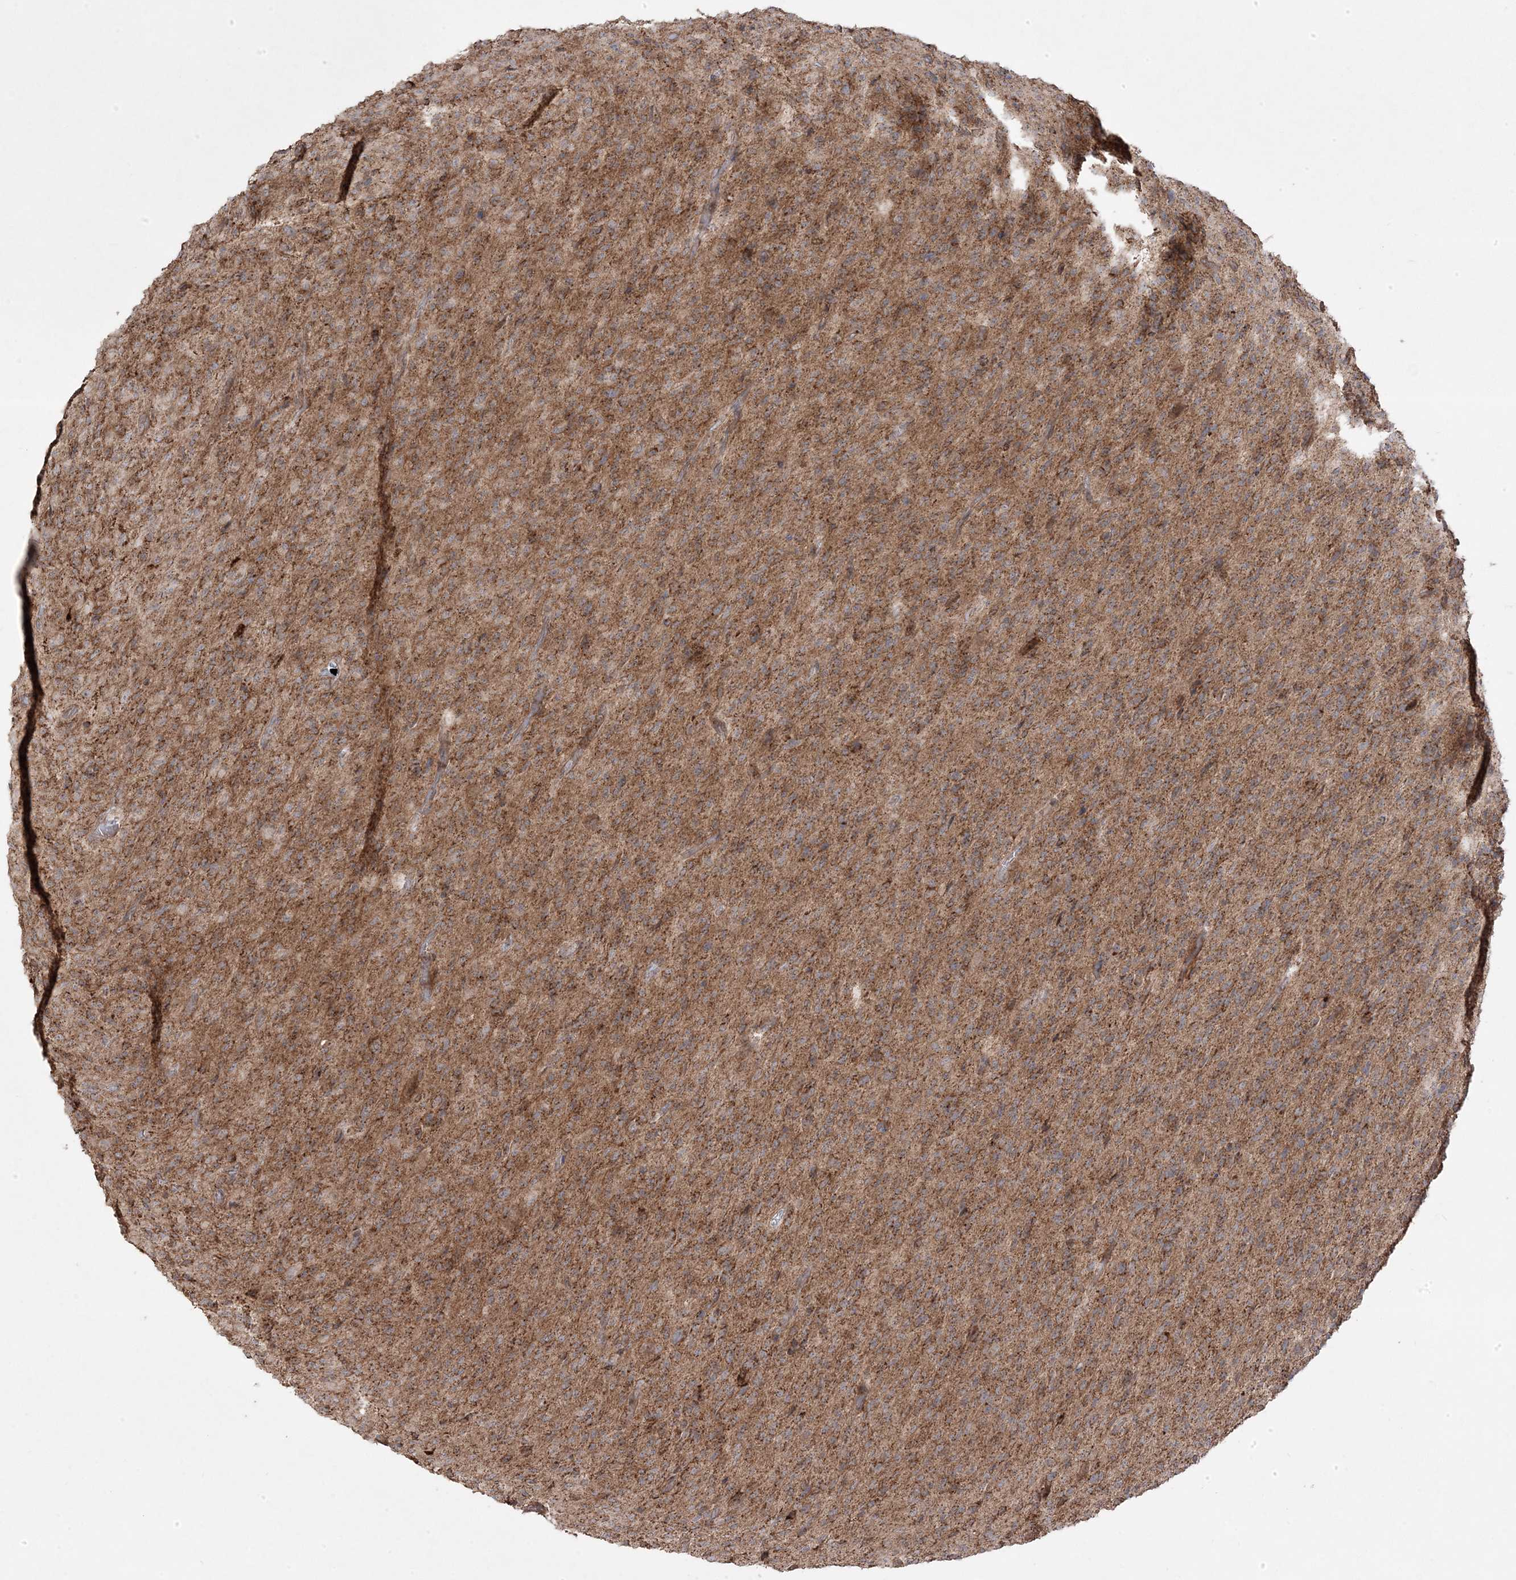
{"staining": {"intensity": "moderate", "quantity": ">75%", "location": "cytoplasmic/membranous"}, "tissue": "glioma", "cell_type": "Tumor cells", "image_type": "cancer", "snomed": [{"axis": "morphology", "description": "Glioma, malignant, High grade"}, {"axis": "topography", "description": "Brain"}], "caption": "Malignant glioma (high-grade) was stained to show a protein in brown. There is medium levels of moderate cytoplasmic/membranous positivity in about >75% of tumor cells. (DAB (3,3'-diaminobenzidine) IHC, brown staining for protein, blue staining for nuclei).", "gene": "CLUAP1", "patient": {"sex": "female", "age": 57}}